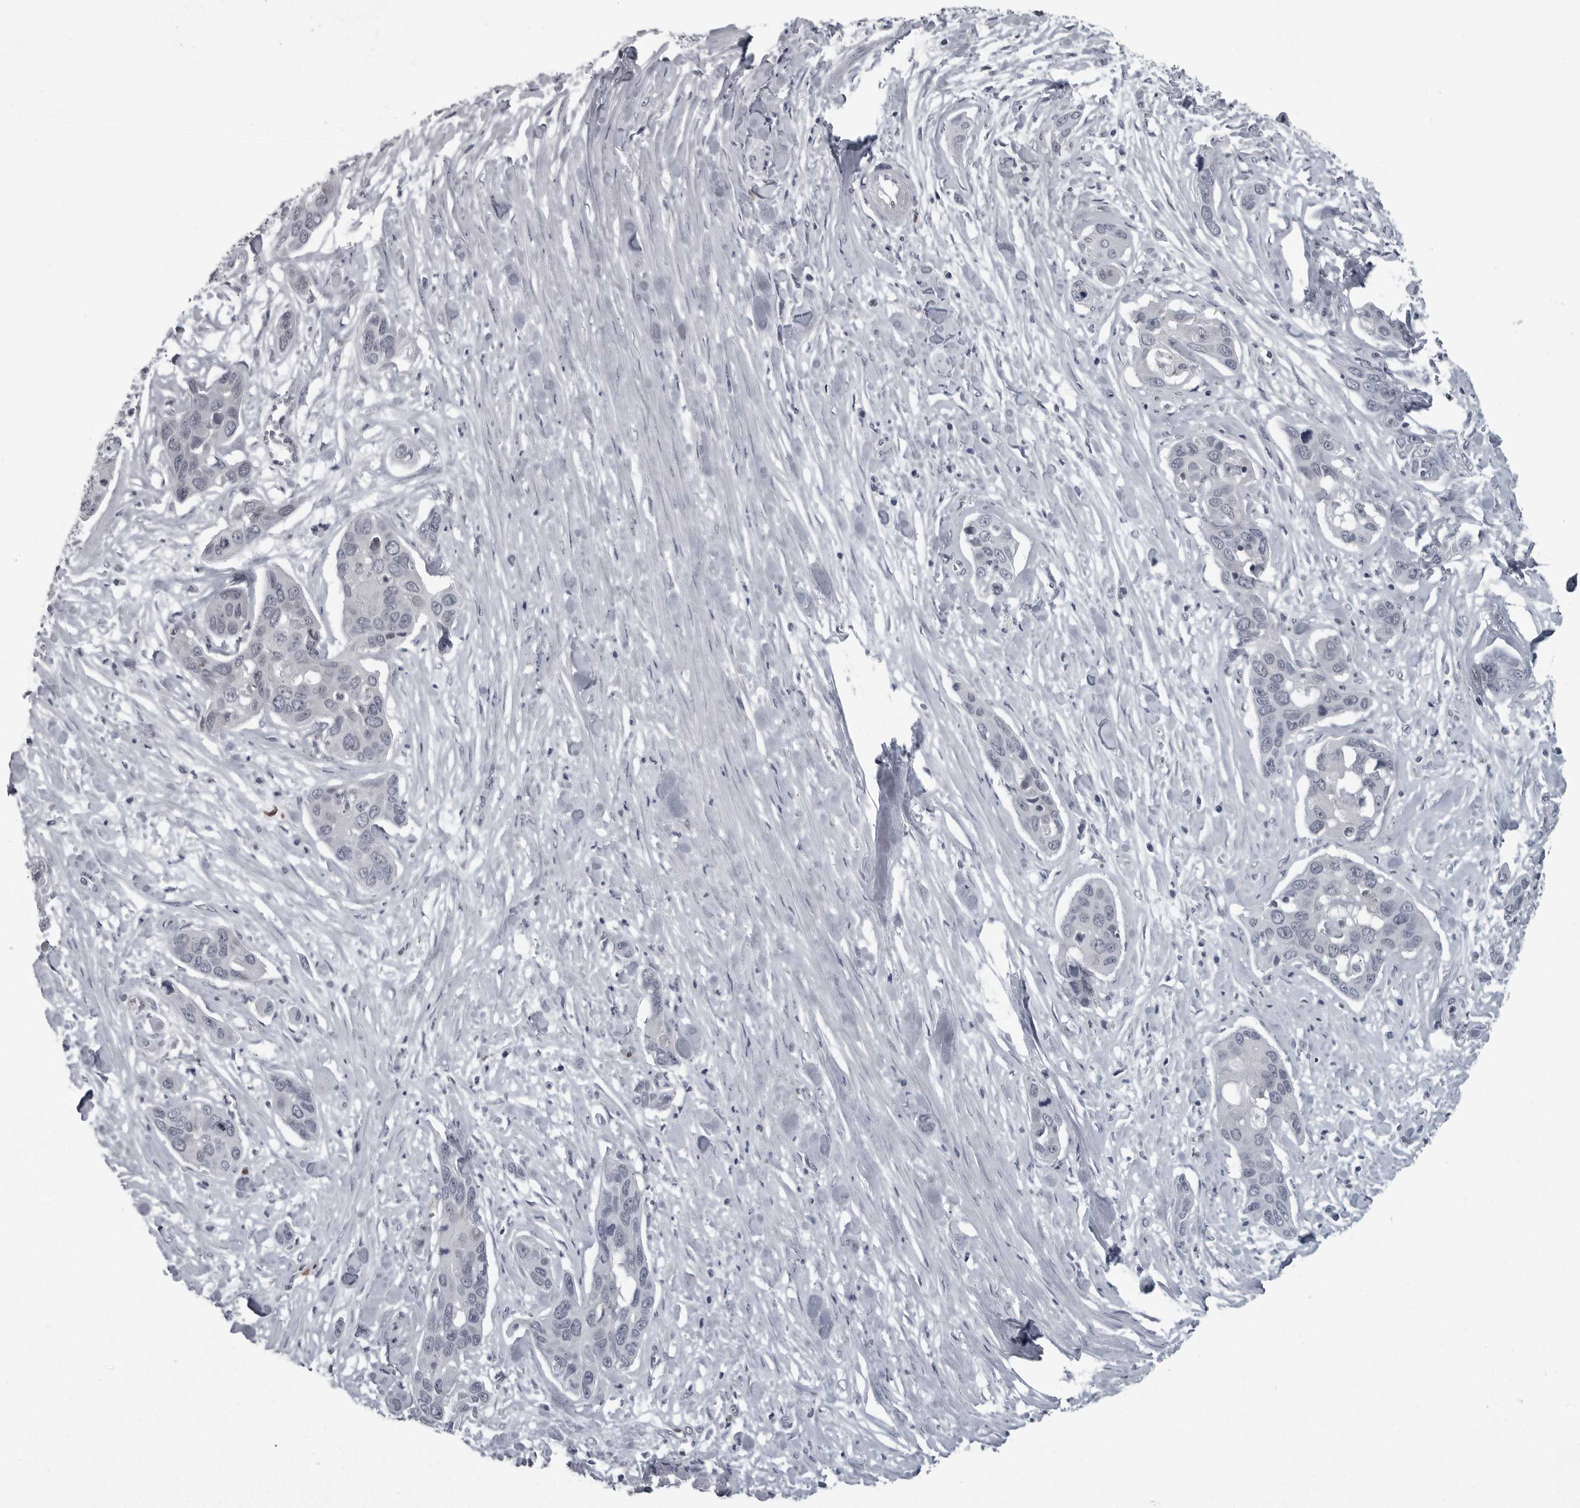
{"staining": {"intensity": "negative", "quantity": "none", "location": "none"}, "tissue": "pancreatic cancer", "cell_type": "Tumor cells", "image_type": "cancer", "snomed": [{"axis": "morphology", "description": "Adenocarcinoma, NOS"}, {"axis": "topography", "description": "Pancreas"}], "caption": "Tumor cells show no significant protein positivity in pancreatic cancer.", "gene": "LYSMD1", "patient": {"sex": "female", "age": 60}}